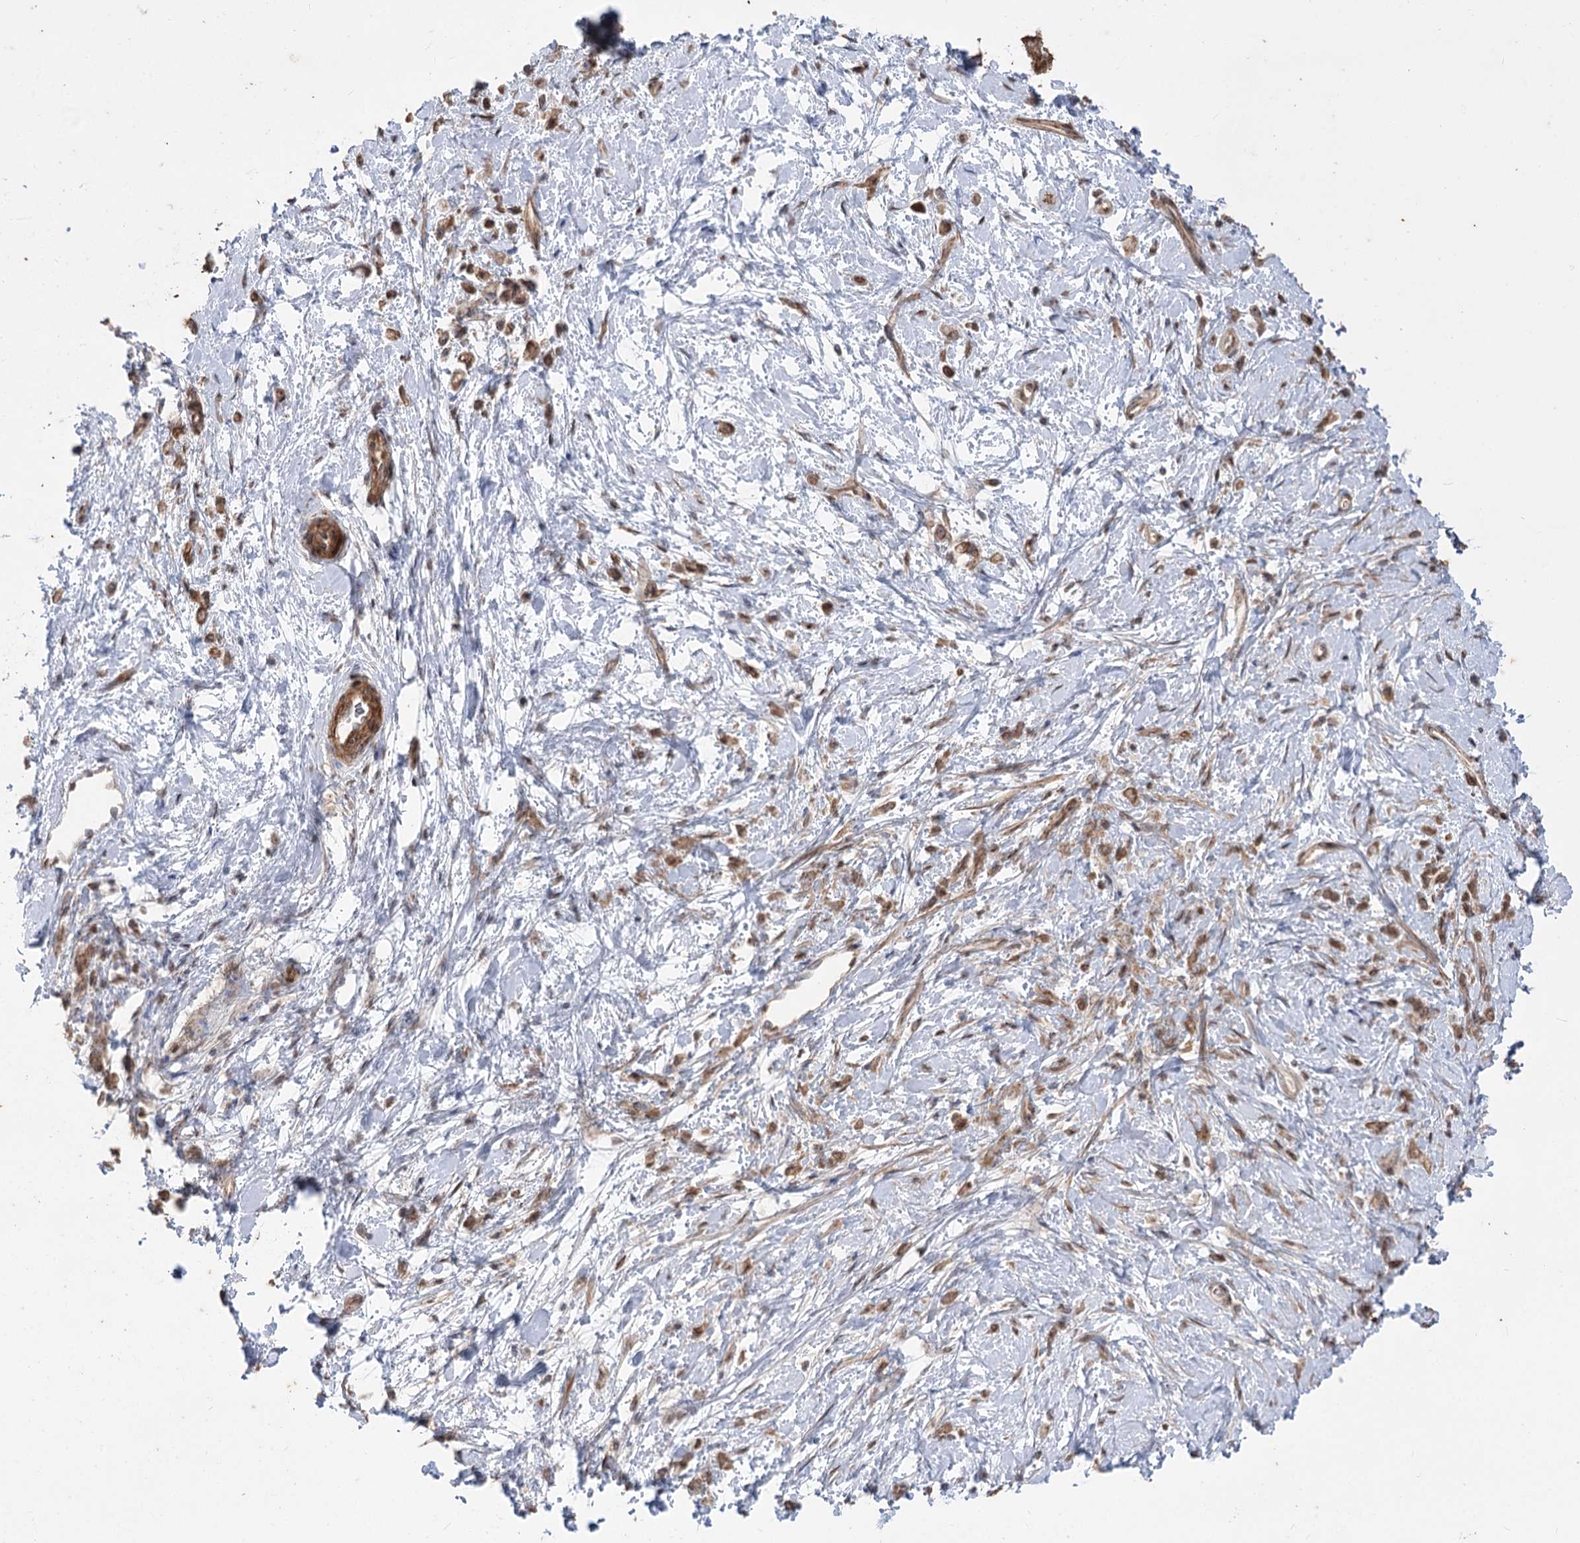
{"staining": {"intensity": "moderate", "quantity": ">75%", "location": "cytoplasmic/membranous"}, "tissue": "stomach cancer", "cell_type": "Tumor cells", "image_type": "cancer", "snomed": [{"axis": "morphology", "description": "Adenocarcinoma, NOS"}, {"axis": "topography", "description": "Stomach"}], "caption": "The micrograph shows a brown stain indicating the presence of a protein in the cytoplasmic/membranous of tumor cells in stomach adenocarcinoma. (DAB IHC with brightfield microscopy, high magnification).", "gene": "ZSCAN23", "patient": {"sex": "female", "age": 60}}